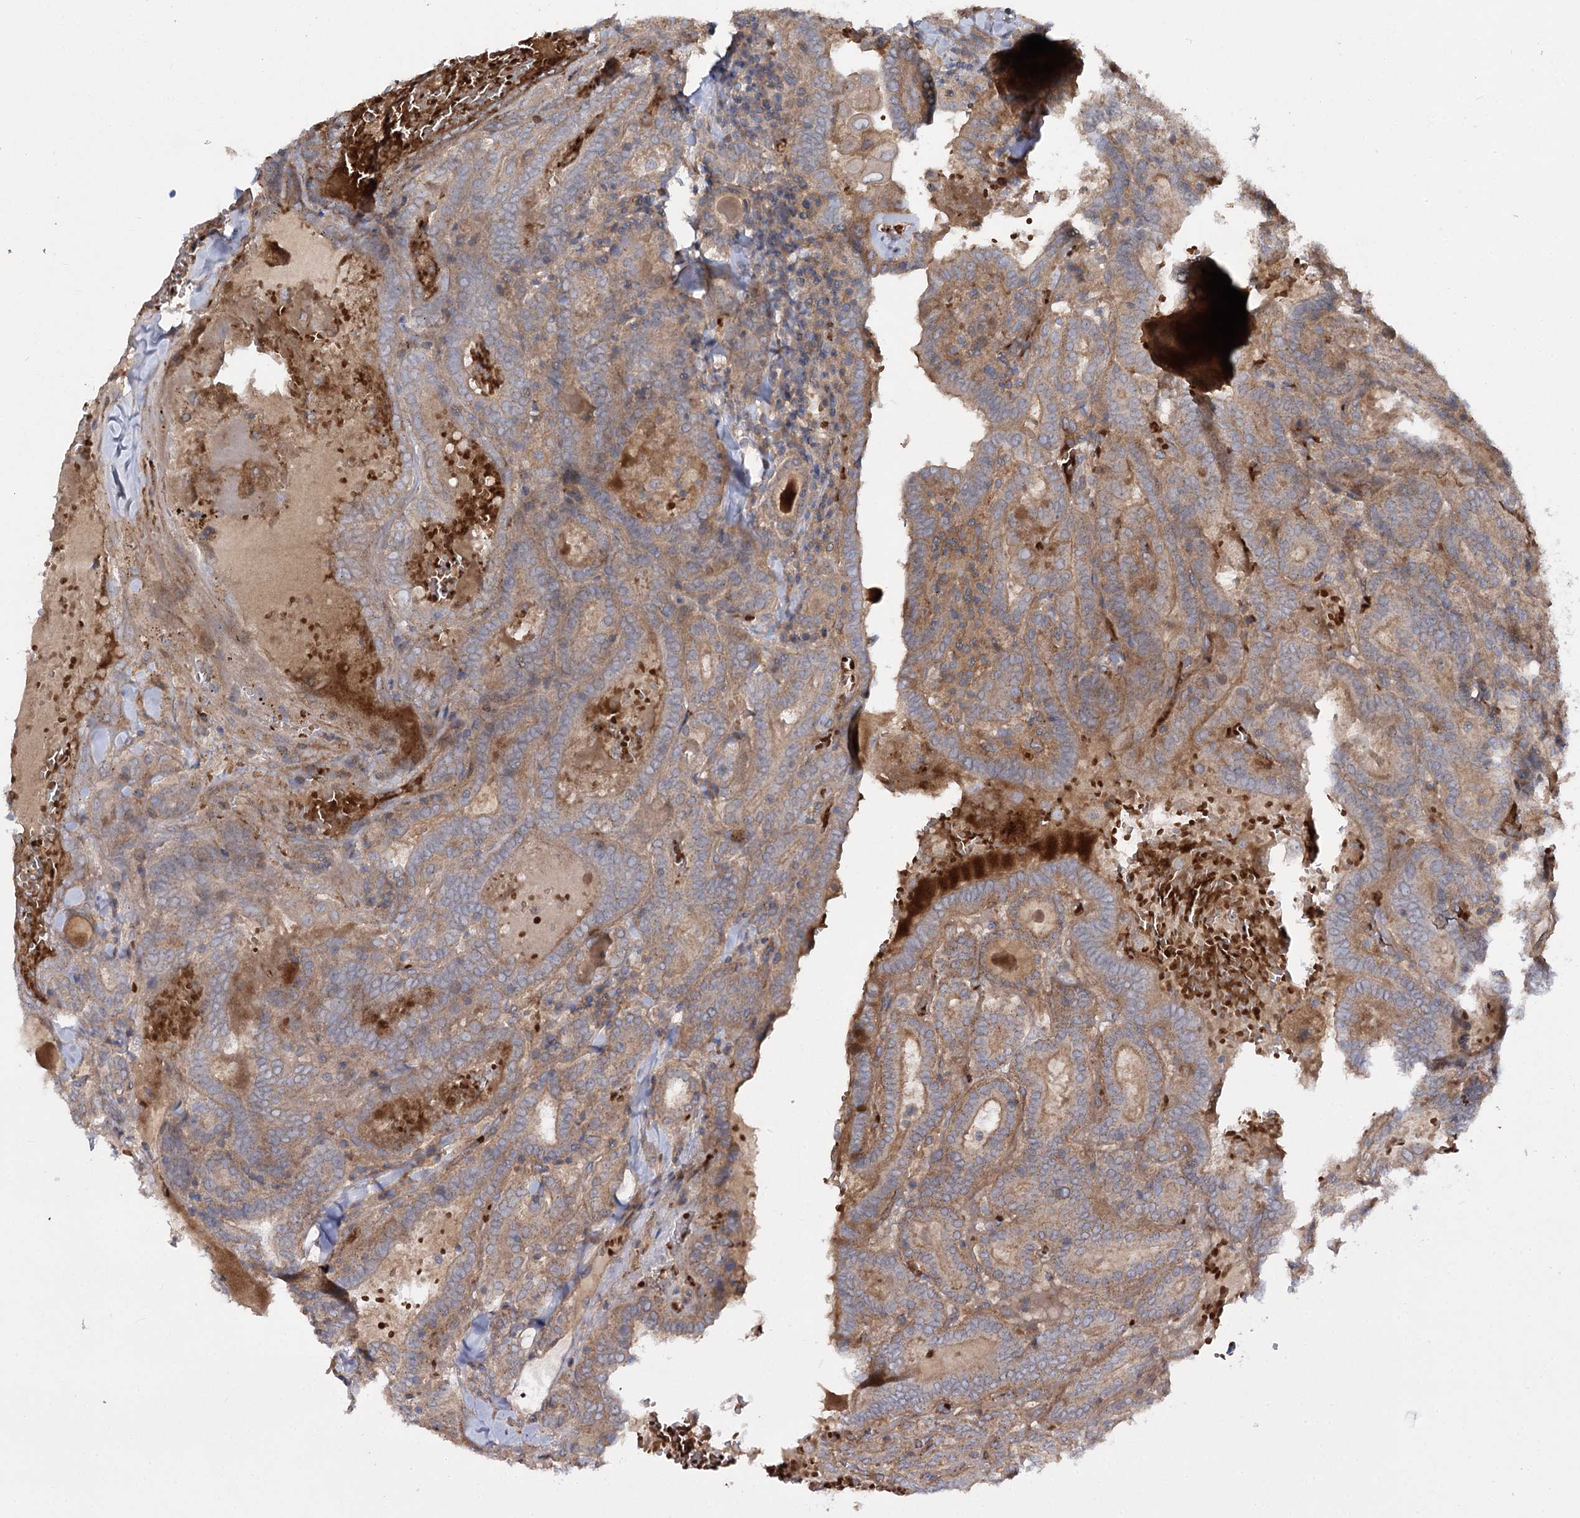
{"staining": {"intensity": "moderate", "quantity": ">75%", "location": "cytoplasmic/membranous"}, "tissue": "thyroid cancer", "cell_type": "Tumor cells", "image_type": "cancer", "snomed": [{"axis": "morphology", "description": "Papillary adenocarcinoma, NOS"}, {"axis": "topography", "description": "Thyroid gland"}], "caption": "Immunohistochemical staining of thyroid cancer (papillary adenocarcinoma) reveals moderate cytoplasmic/membranous protein staining in about >75% of tumor cells.", "gene": "KIAA0825", "patient": {"sex": "female", "age": 72}}